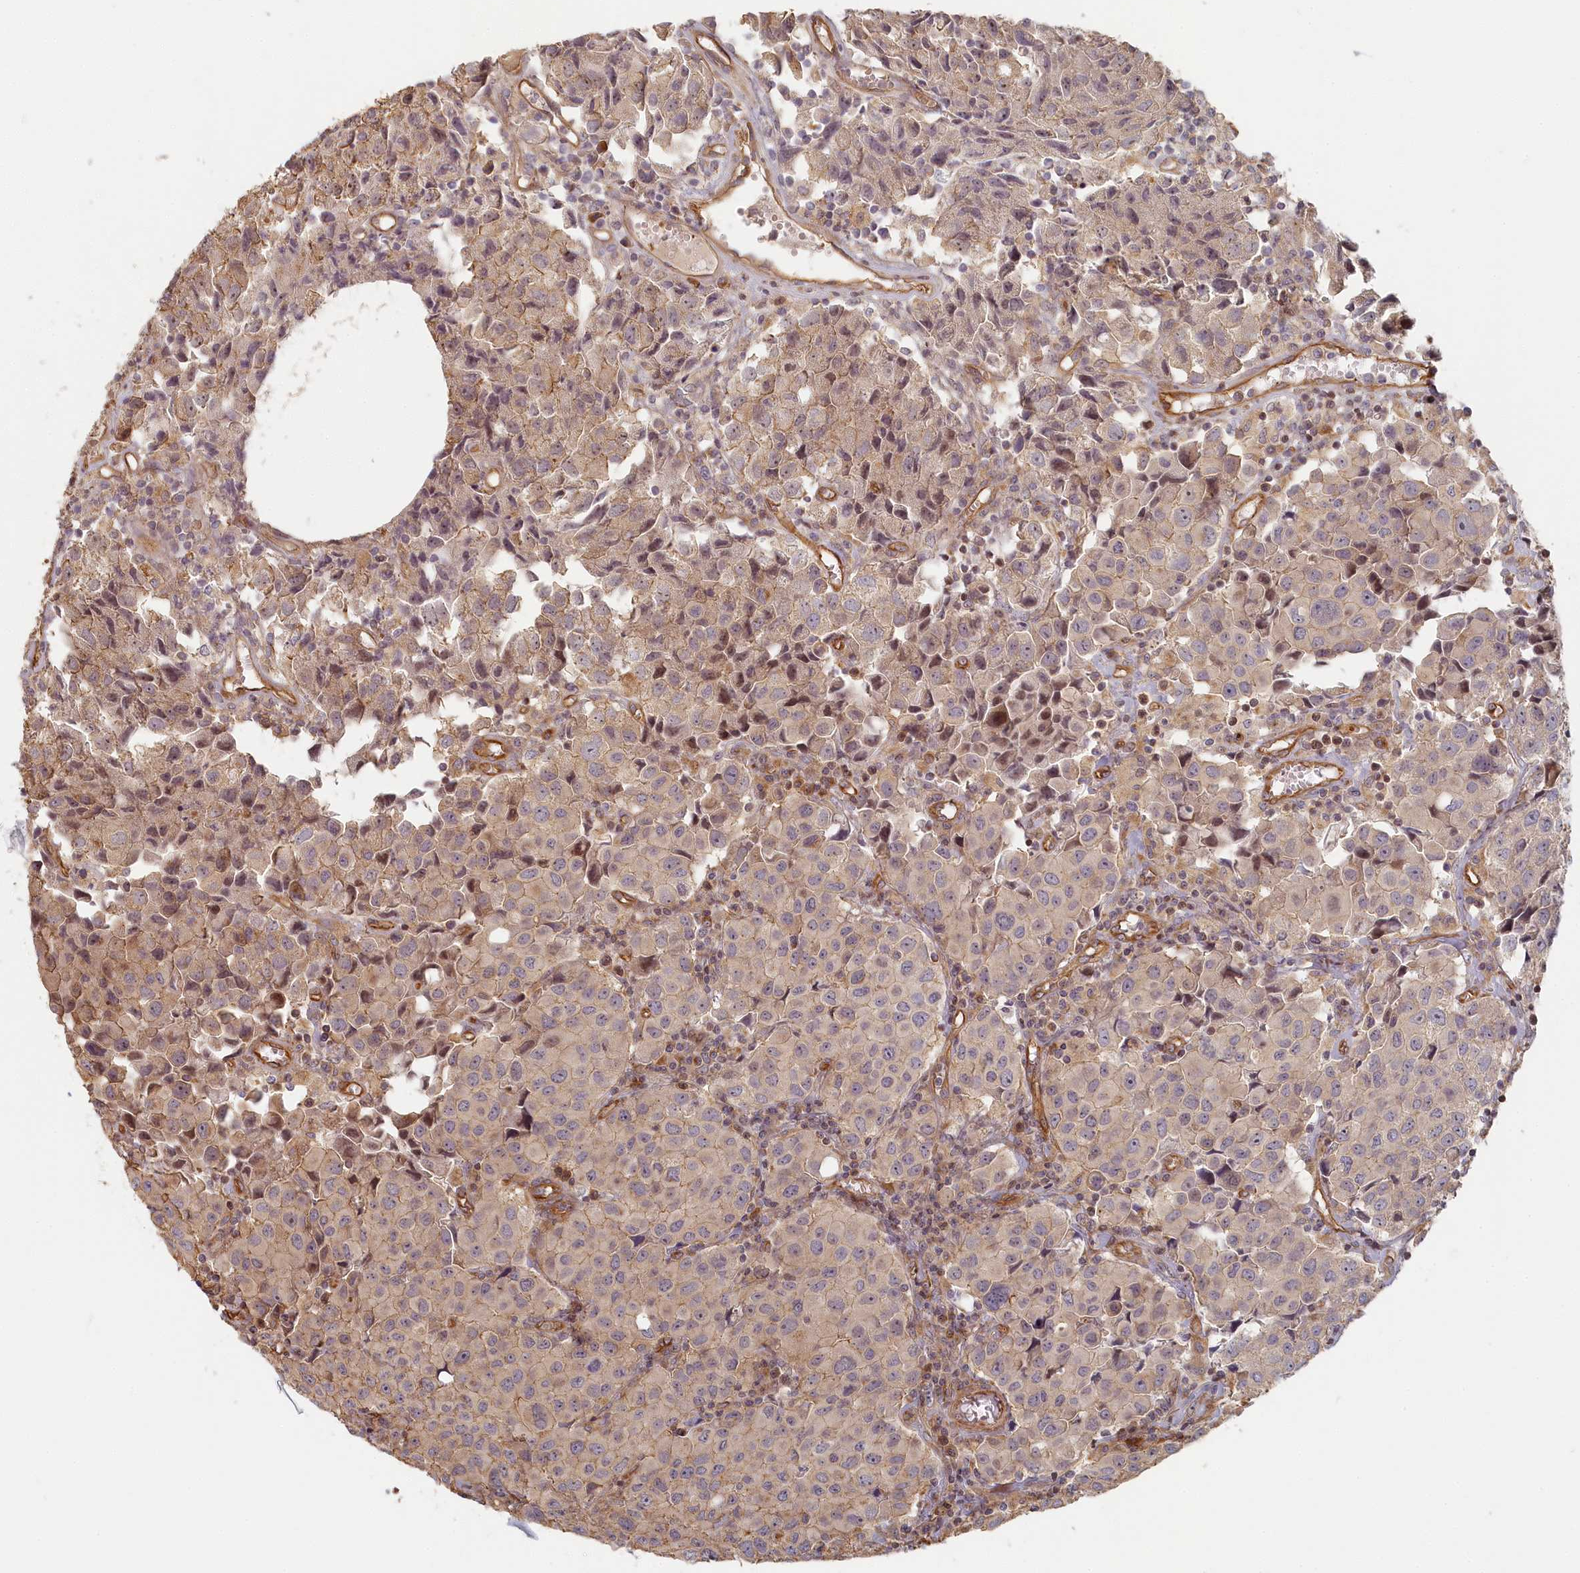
{"staining": {"intensity": "moderate", "quantity": "<25%", "location": "cytoplasmic/membranous"}, "tissue": "urothelial cancer", "cell_type": "Tumor cells", "image_type": "cancer", "snomed": [{"axis": "morphology", "description": "Urothelial carcinoma, High grade"}, {"axis": "topography", "description": "Urinary bladder"}], "caption": "About <25% of tumor cells in human urothelial carcinoma (high-grade) display moderate cytoplasmic/membranous protein staining as visualized by brown immunohistochemical staining.", "gene": "INTS4", "patient": {"sex": "female", "age": 75}}